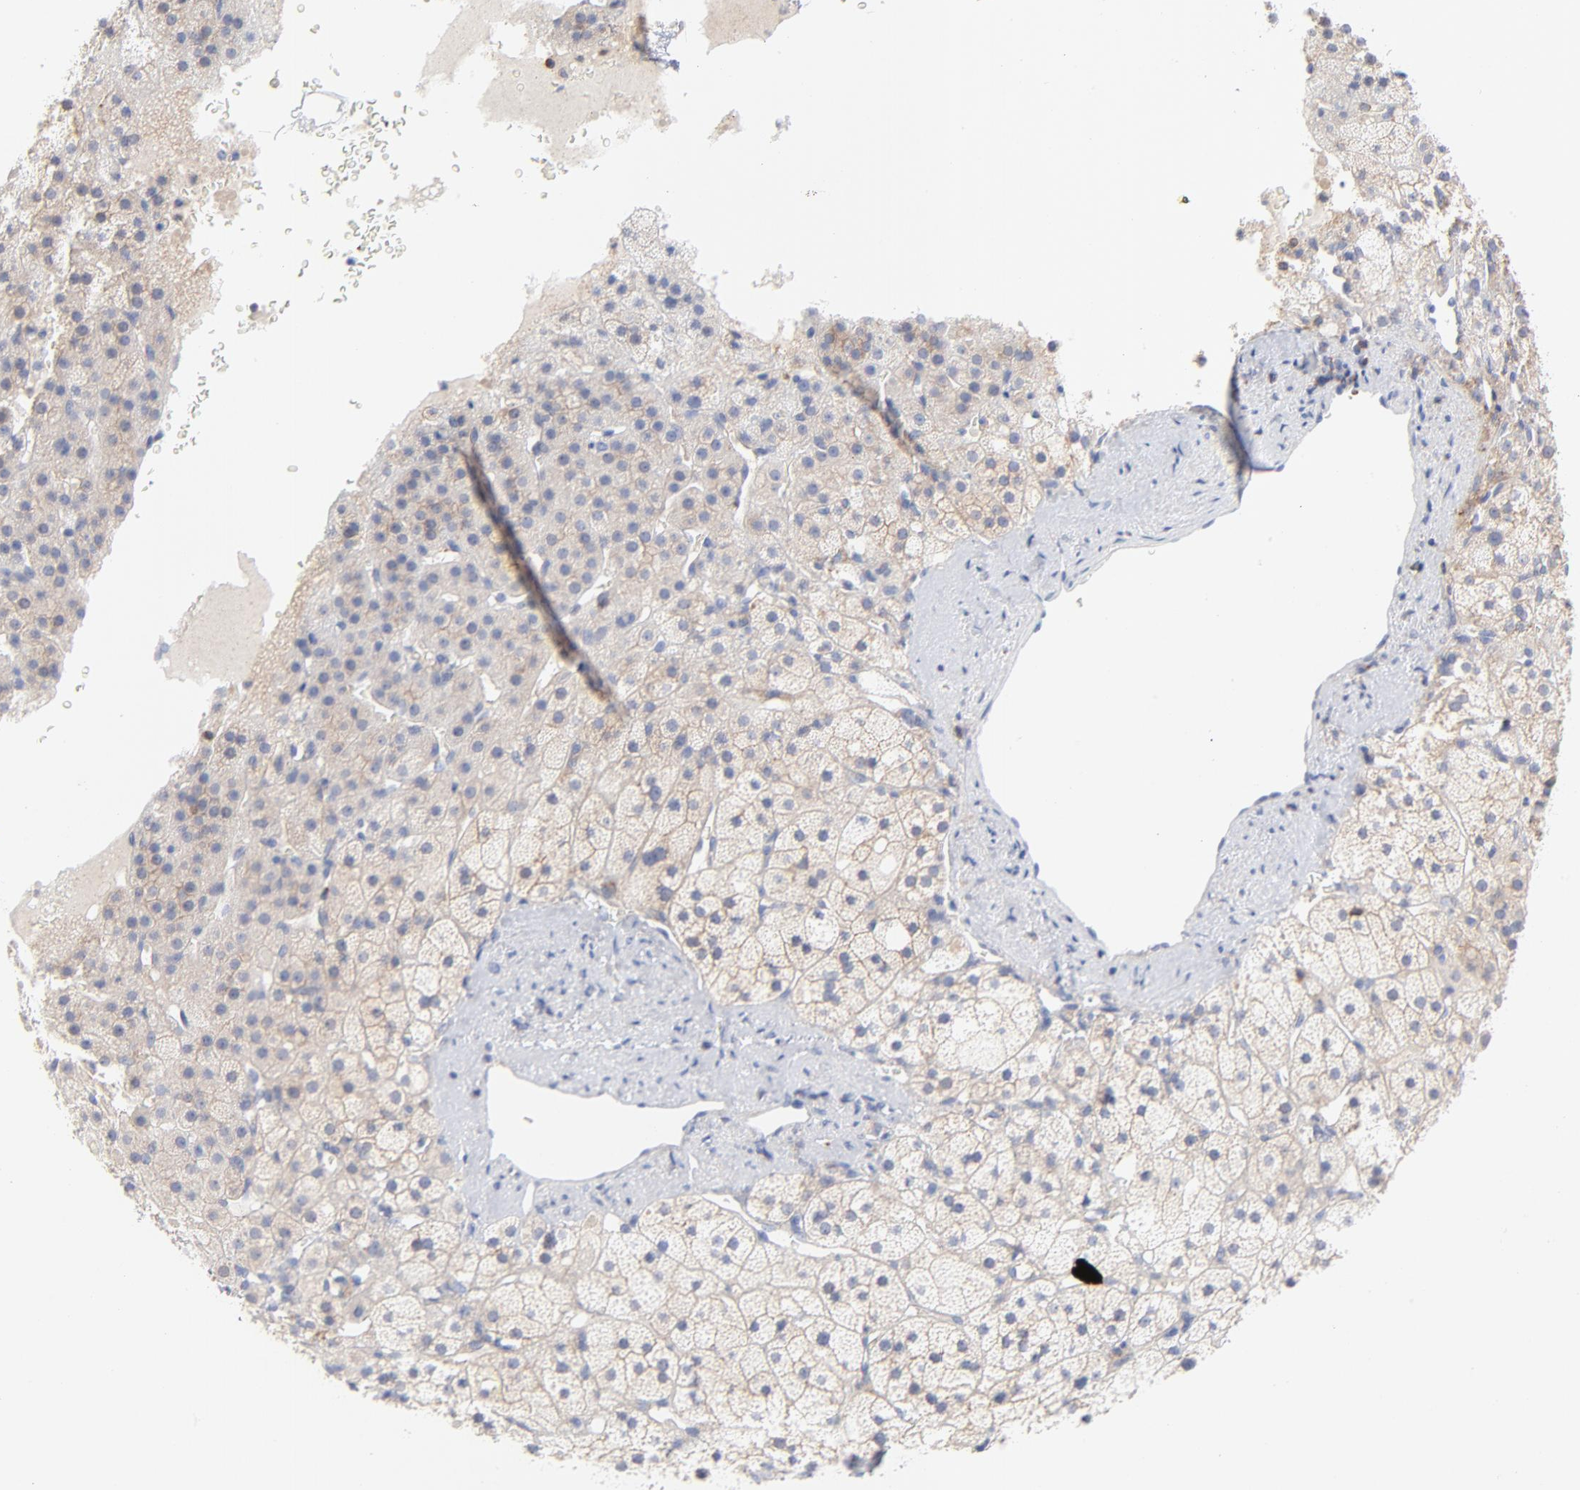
{"staining": {"intensity": "negative", "quantity": "none", "location": "none"}, "tissue": "adrenal gland", "cell_type": "Glandular cells", "image_type": "normal", "snomed": [{"axis": "morphology", "description": "Normal tissue, NOS"}, {"axis": "topography", "description": "Adrenal gland"}], "caption": "IHC of normal human adrenal gland reveals no staining in glandular cells. (Immunohistochemistry (ihc), brightfield microscopy, high magnification).", "gene": "SEPTIN11", "patient": {"sex": "male", "age": 35}}